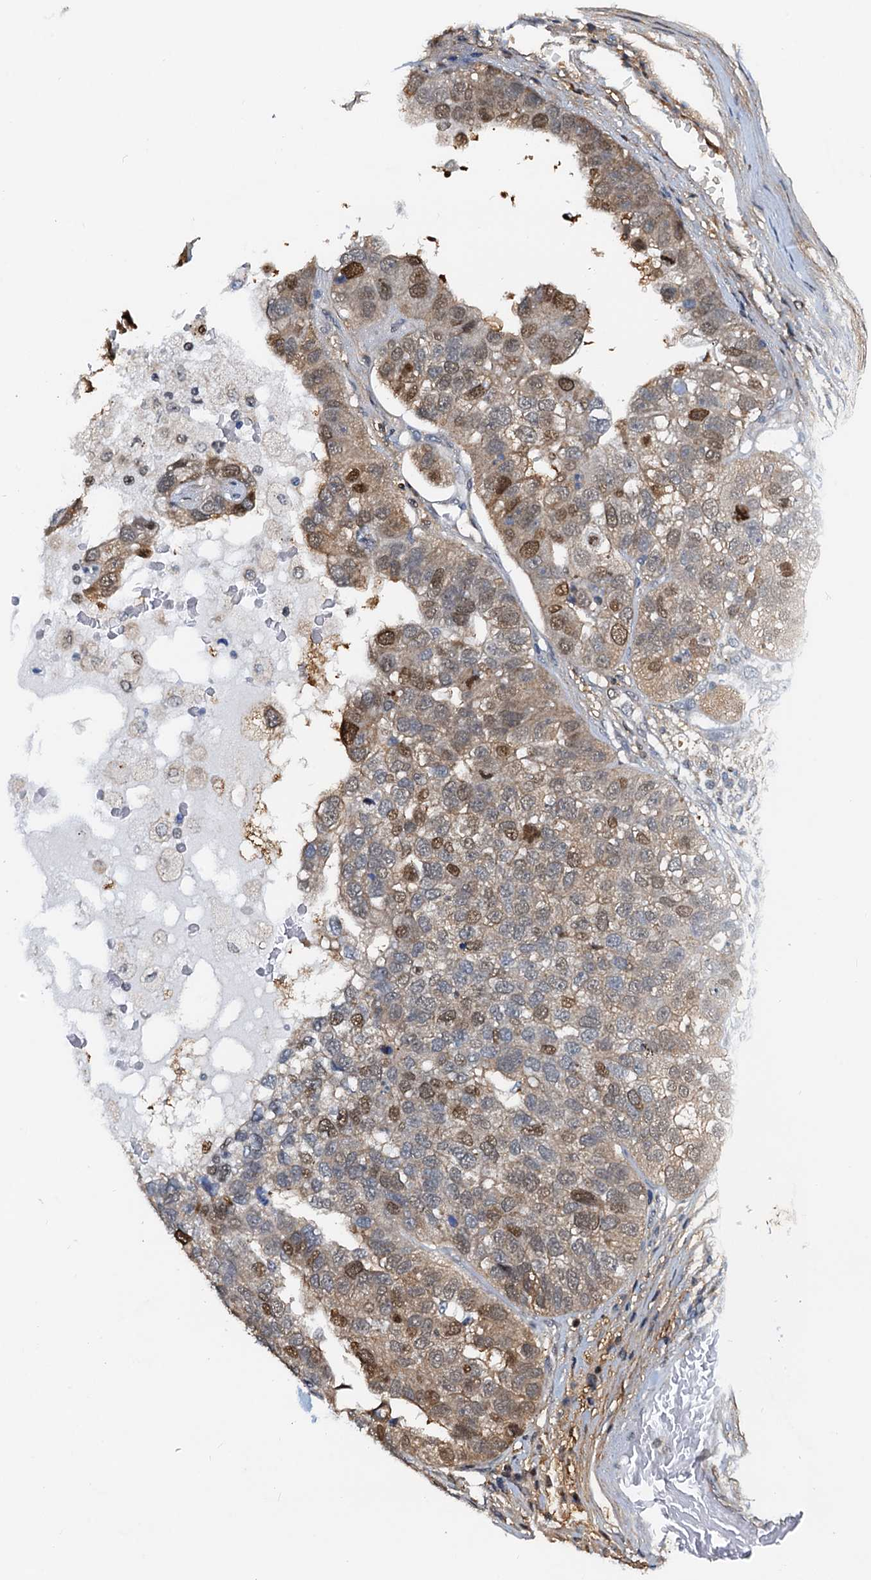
{"staining": {"intensity": "moderate", "quantity": "25%-75%", "location": "cytoplasmic/membranous,nuclear"}, "tissue": "pancreatic cancer", "cell_type": "Tumor cells", "image_type": "cancer", "snomed": [{"axis": "morphology", "description": "Adenocarcinoma, NOS"}, {"axis": "topography", "description": "Pancreas"}], "caption": "Protein analysis of pancreatic adenocarcinoma tissue exhibits moderate cytoplasmic/membranous and nuclear staining in approximately 25%-75% of tumor cells.", "gene": "PTGES3", "patient": {"sex": "female", "age": 61}}